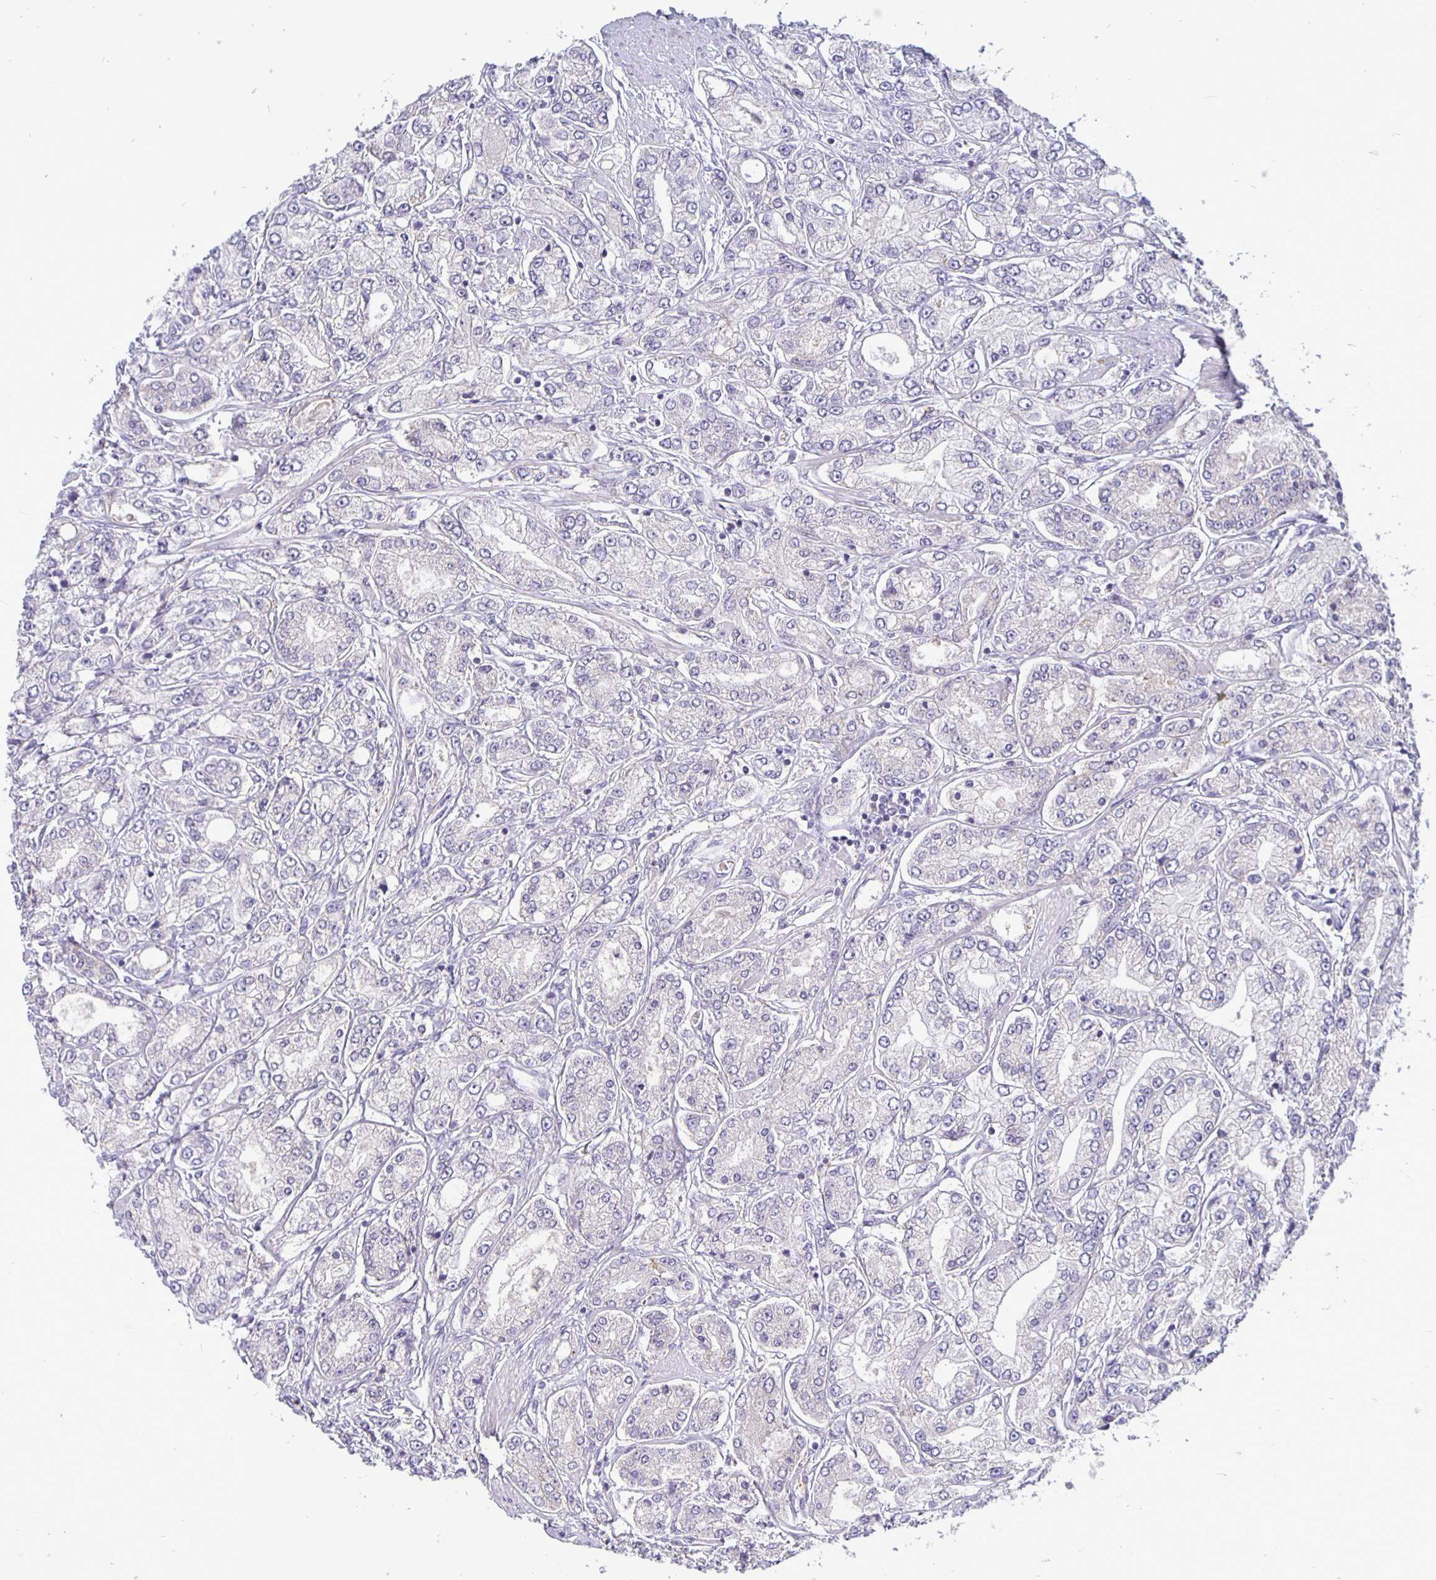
{"staining": {"intensity": "weak", "quantity": "<25%", "location": "cytoplasmic/membranous"}, "tissue": "prostate cancer", "cell_type": "Tumor cells", "image_type": "cancer", "snomed": [{"axis": "morphology", "description": "Adenocarcinoma, High grade"}, {"axis": "topography", "description": "Prostate"}], "caption": "Human prostate adenocarcinoma (high-grade) stained for a protein using IHC shows no expression in tumor cells.", "gene": "ERBB2", "patient": {"sex": "male", "age": 66}}